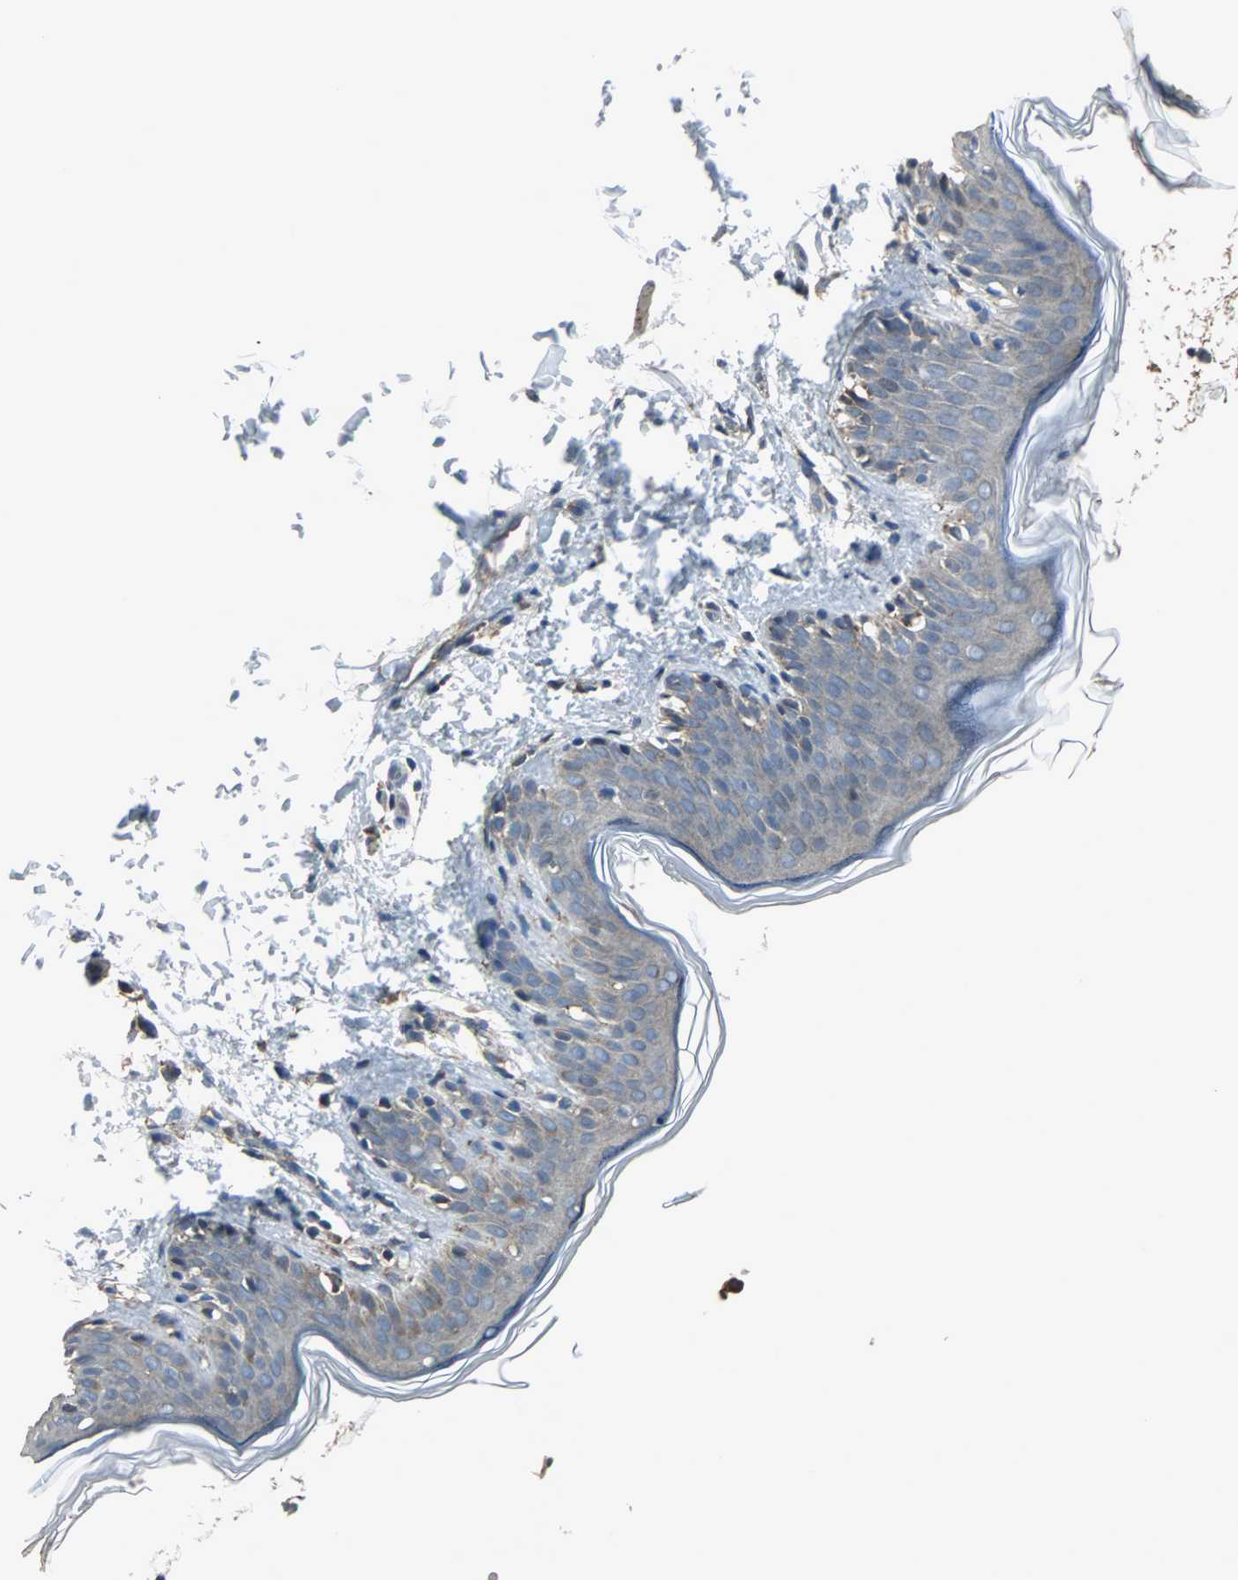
{"staining": {"intensity": "negative", "quantity": "none", "location": "none"}, "tissue": "skin", "cell_type": "Fibroblasts", "image_type": "normal", "snomed": [{"axis": "morphology", "description": "Normal tissue, NOS"}, {"axis": "topography", "description": "Skin"}], "caption": "High magnification brightfield microscopy of benign skin stained with DAB (brown) and counterstained with hematoxylin (blue): fibroblasts show no significant positivity. (Stains: DAB (3,3'-diaminobenzidine) IHC with hematoxylin counter stain, Microscopy: brightfield microscopy at high magnification).", "gene": "SOS1", "patient": {"sex": "female", "age": 4}}